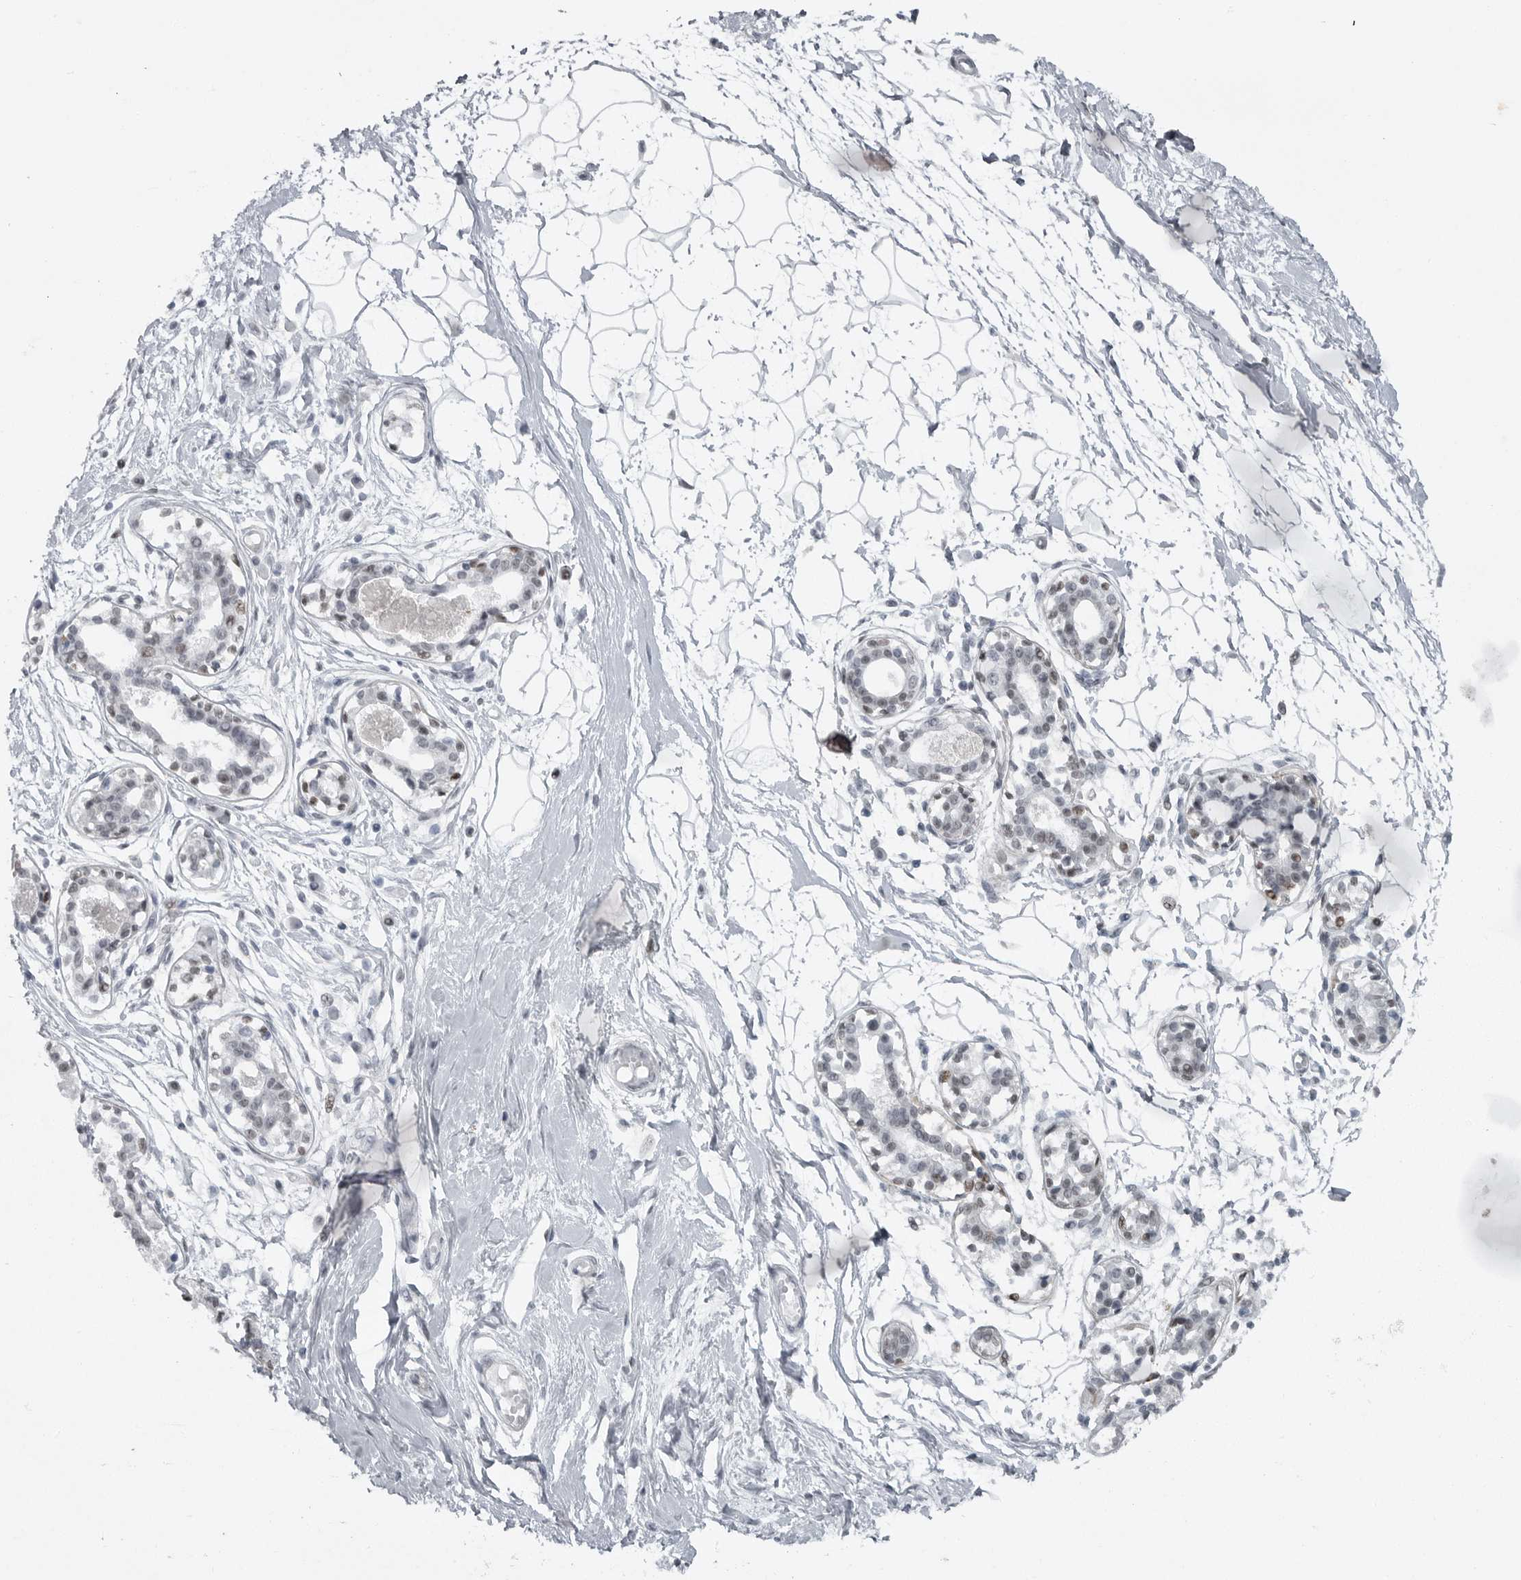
{"staining": {"intensity": "negative", "quantity": "none", "location": "none"}, "tissue": "breast", "cell_type": "Adipocytes", "image_type": "normal", "snomed": [{"axis": "morphology", "description": "Normal tissue, NOS"}, {"axis": "topography", "description": "Breast"}], "caption": "Adipocytes are negative for protein expression in unremarkable human breast. (Stains: DAB immunohistochemistry (IHC) with hematoxylin counter stain, Microscopy: brightfield microscopy at high magnification).", "gene": "HMGN3", "patient": {"sex": "female", "age": 45}}